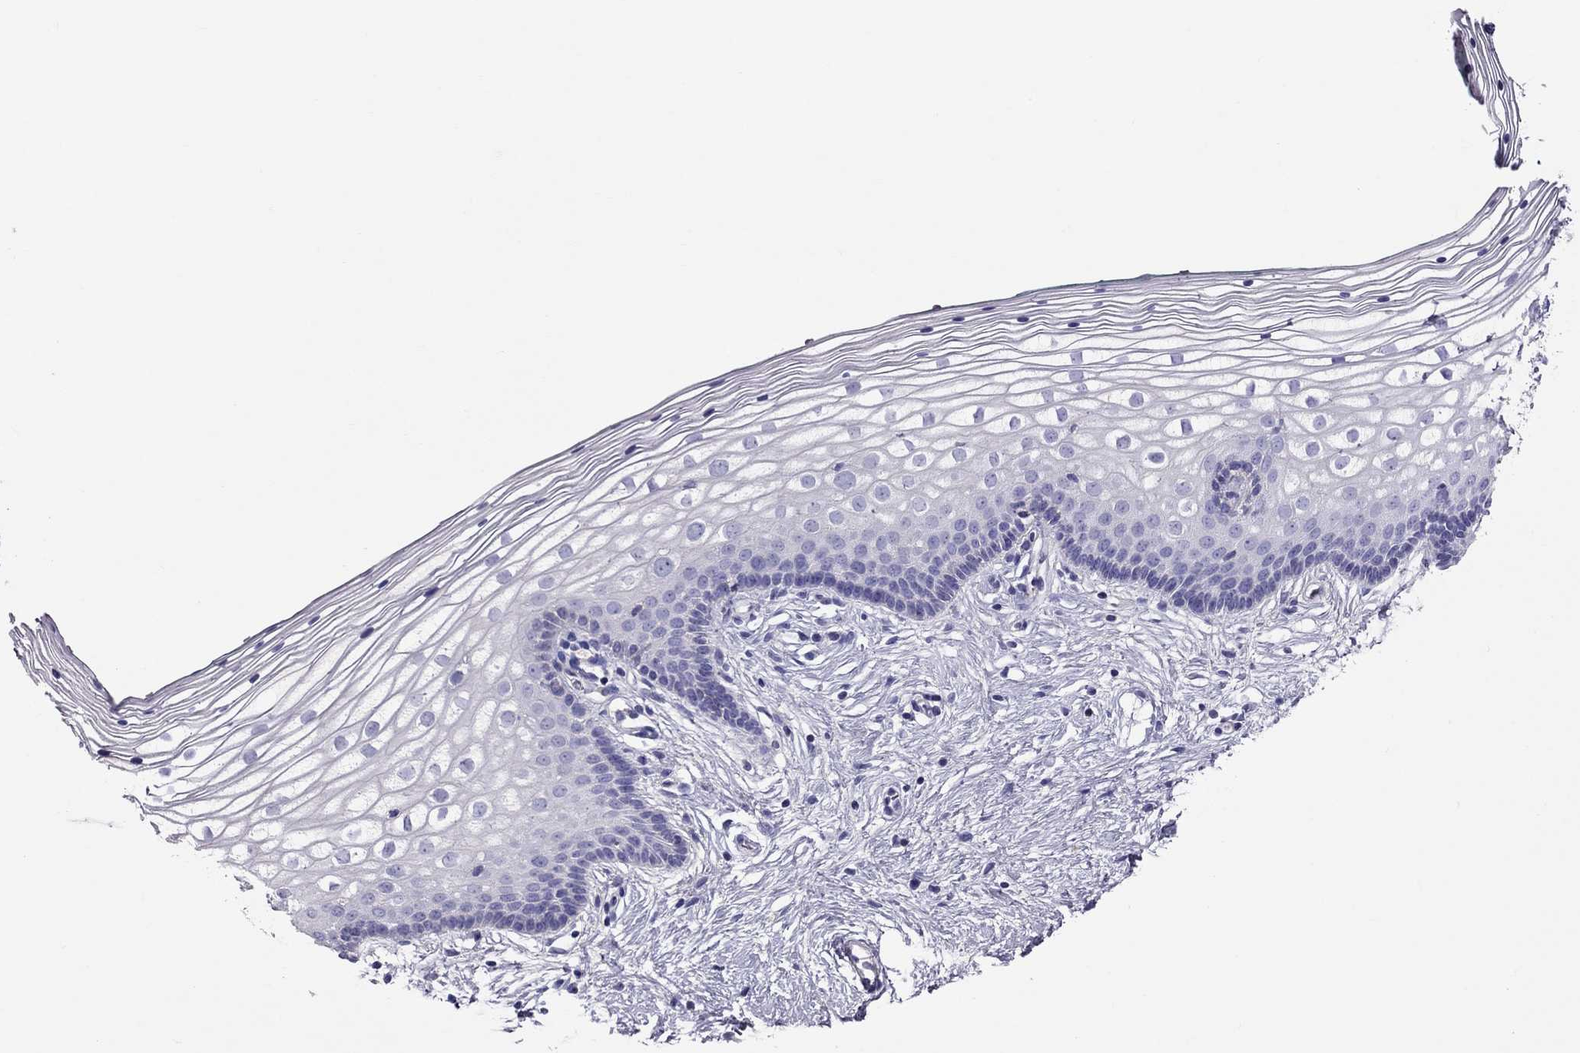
{"staining": {"intensity": "negative", "quantity": "none", "location": "none"}, "tissue": "vagina", "cell_type": "Squamous epithelial cells", "image_type": "normal", "snomed": [{"axis": "morphology", "description": "Normal tissue, NOS"}, {"axis": "topography", "description": "Vagina"}], "caption": "DAB (3,3'-diaminobenzidine) immunohistochemical staining of normal vagina demonstrates no significant staining in squamous epithelial cells. (DAB immunohistochemistry (IHC) visualized using brightfield microscopy, high magnification).", "gene": "TEX22", "patient": {"sex": "female", "age": 36}}